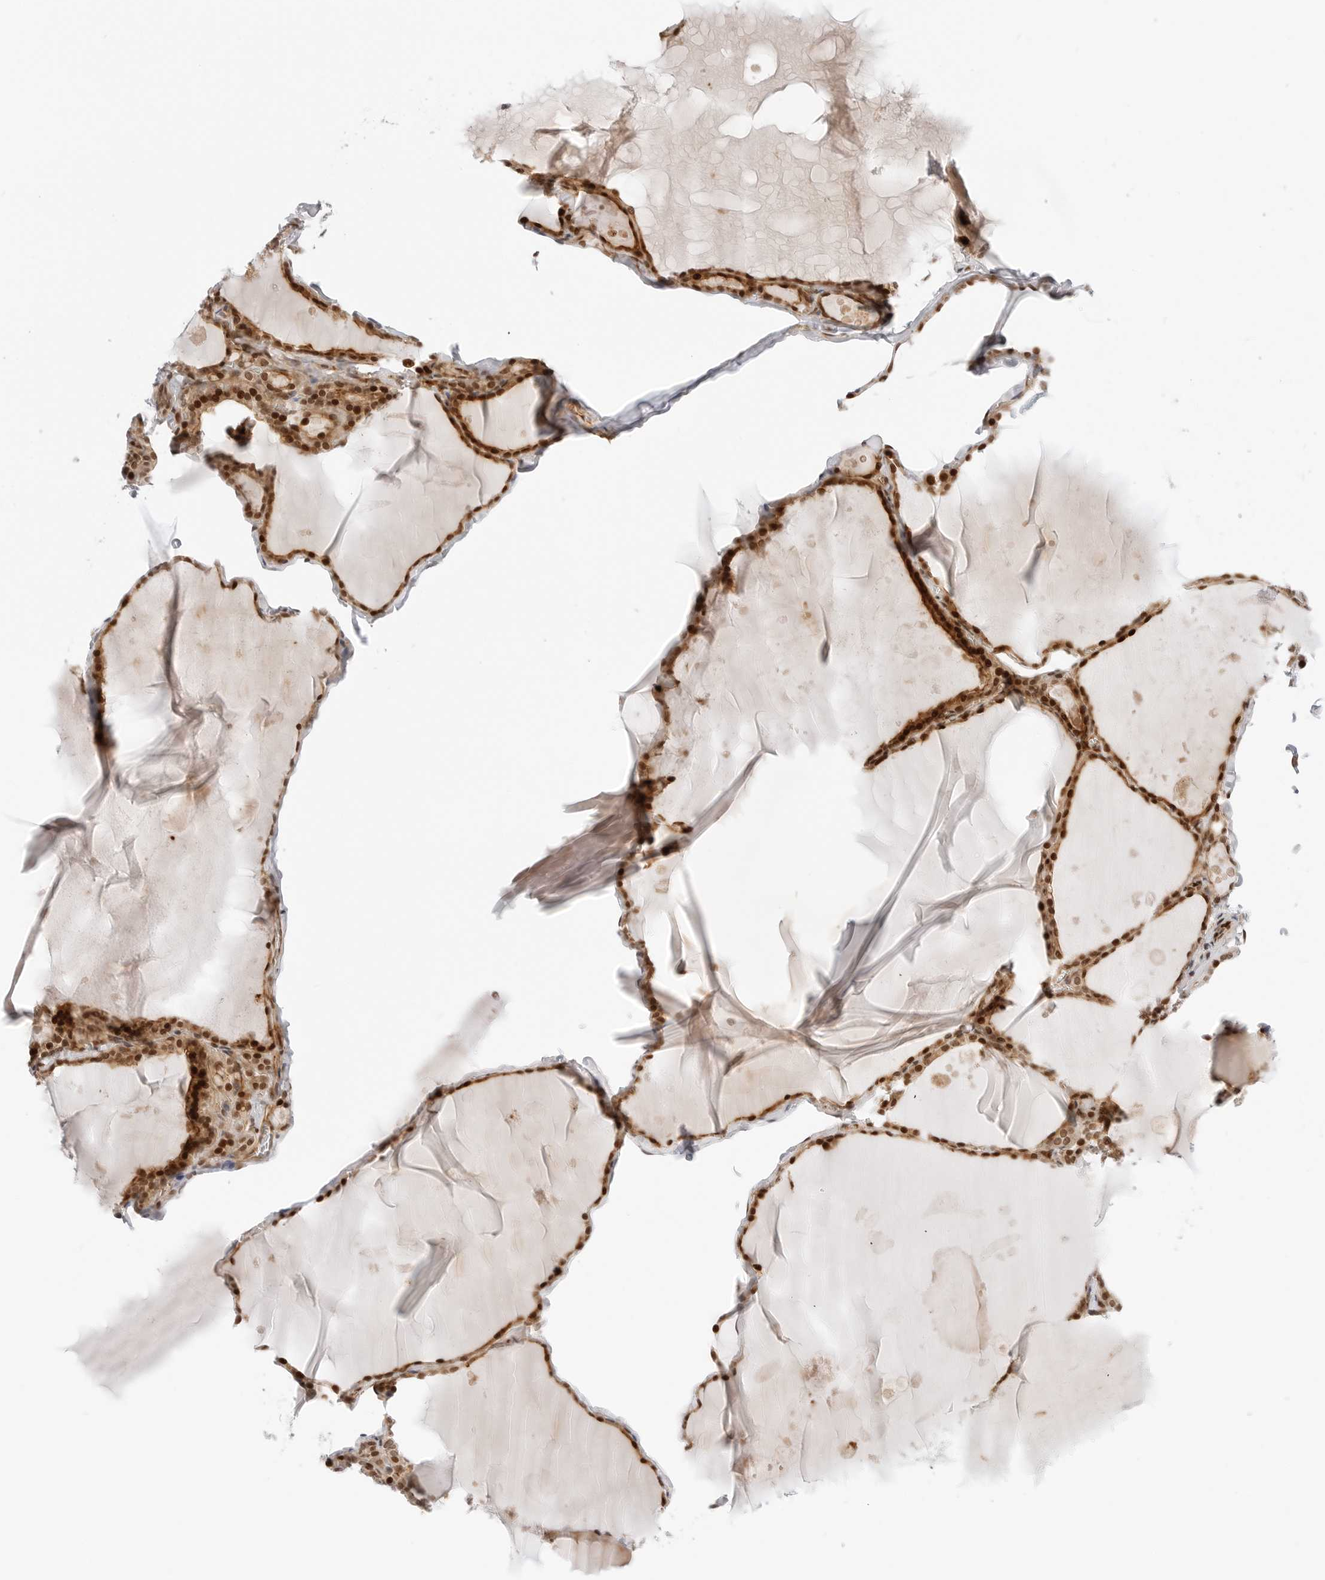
{"staining": {"intensity": "strong", "quantity": ">75%", "location": "cytoplasmic/membranous,nuclear"}, "tissue": "thyroid gland", "cell_type": "Glandular cells", "image_type": "normal", "snomed": [{"axis": "morphology", "description": "Normal tissue, NOS"}, {"axis": "topography", "description": "Thyroid gland"}], "caption": "Immunohistochemistry (IHC) micrograph of unremarkable human thyroid gland stained for a protein (brown), which exhibits high levels of strong cytoplasmic/membranous,nuclear staining in about >75% of glandular cells.", "gene": "ZNF613", "patient": {"sex": "male", "age": 56}}